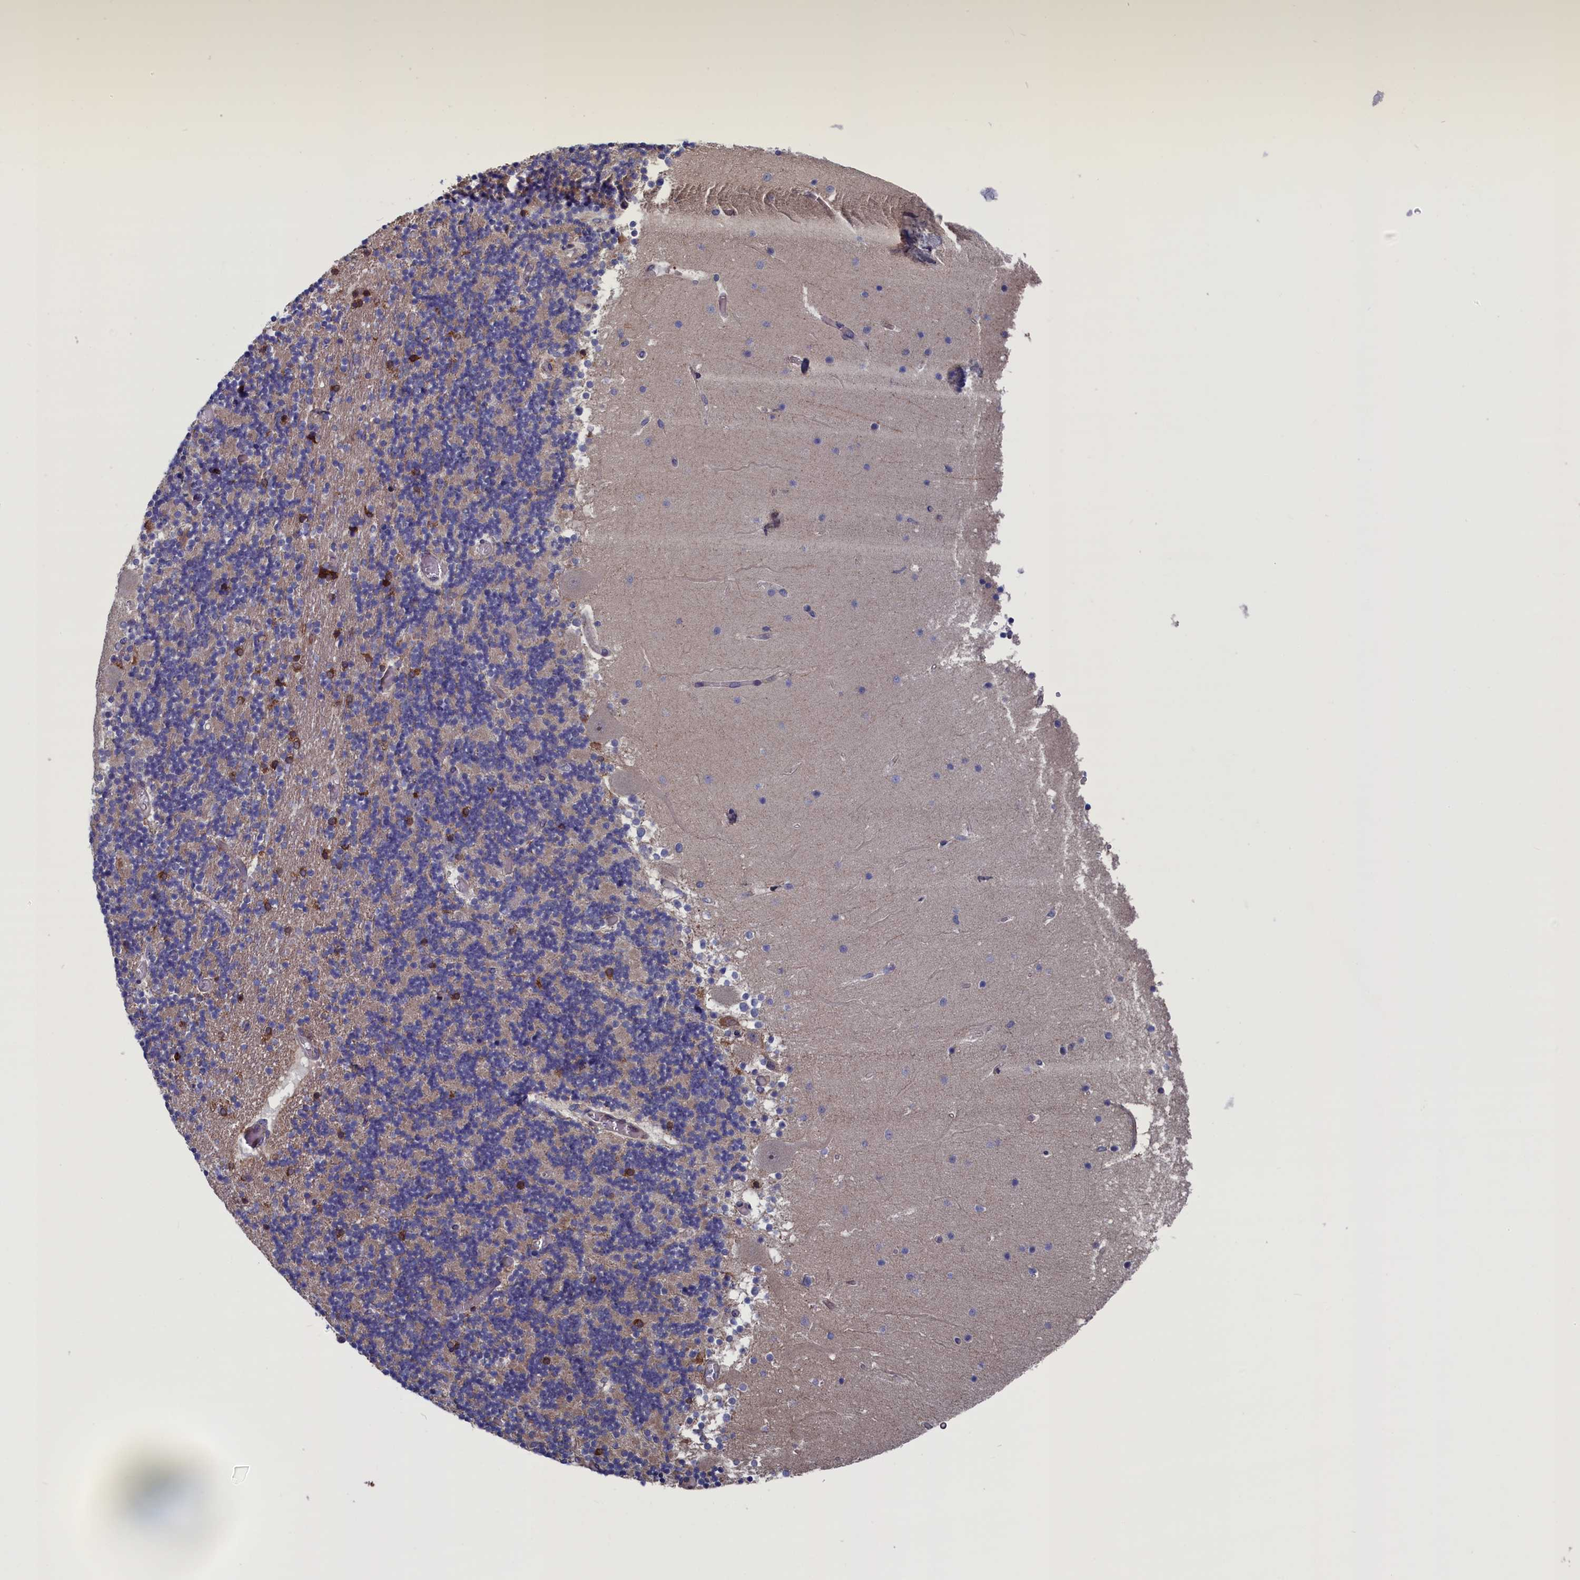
{"staining": {"intensity": "weak", "quantity": "<25%", "location": "cytoplasmic/membranous"}, "tissue": "cerebellum", "cell_type": "Cells in granular layer", "image_type": "normal", "snomed": [{"axis": "morphology", "description": "Normal tissue, NOS"}, {"axis": "topography", "description": "Cerebellum"}], "caption": "The photomicrograph reveals no staining of cells in granular layer in normal cerebellum.", "gene": "SPATA13", "patient": {"sex": "female", "age": 28}}